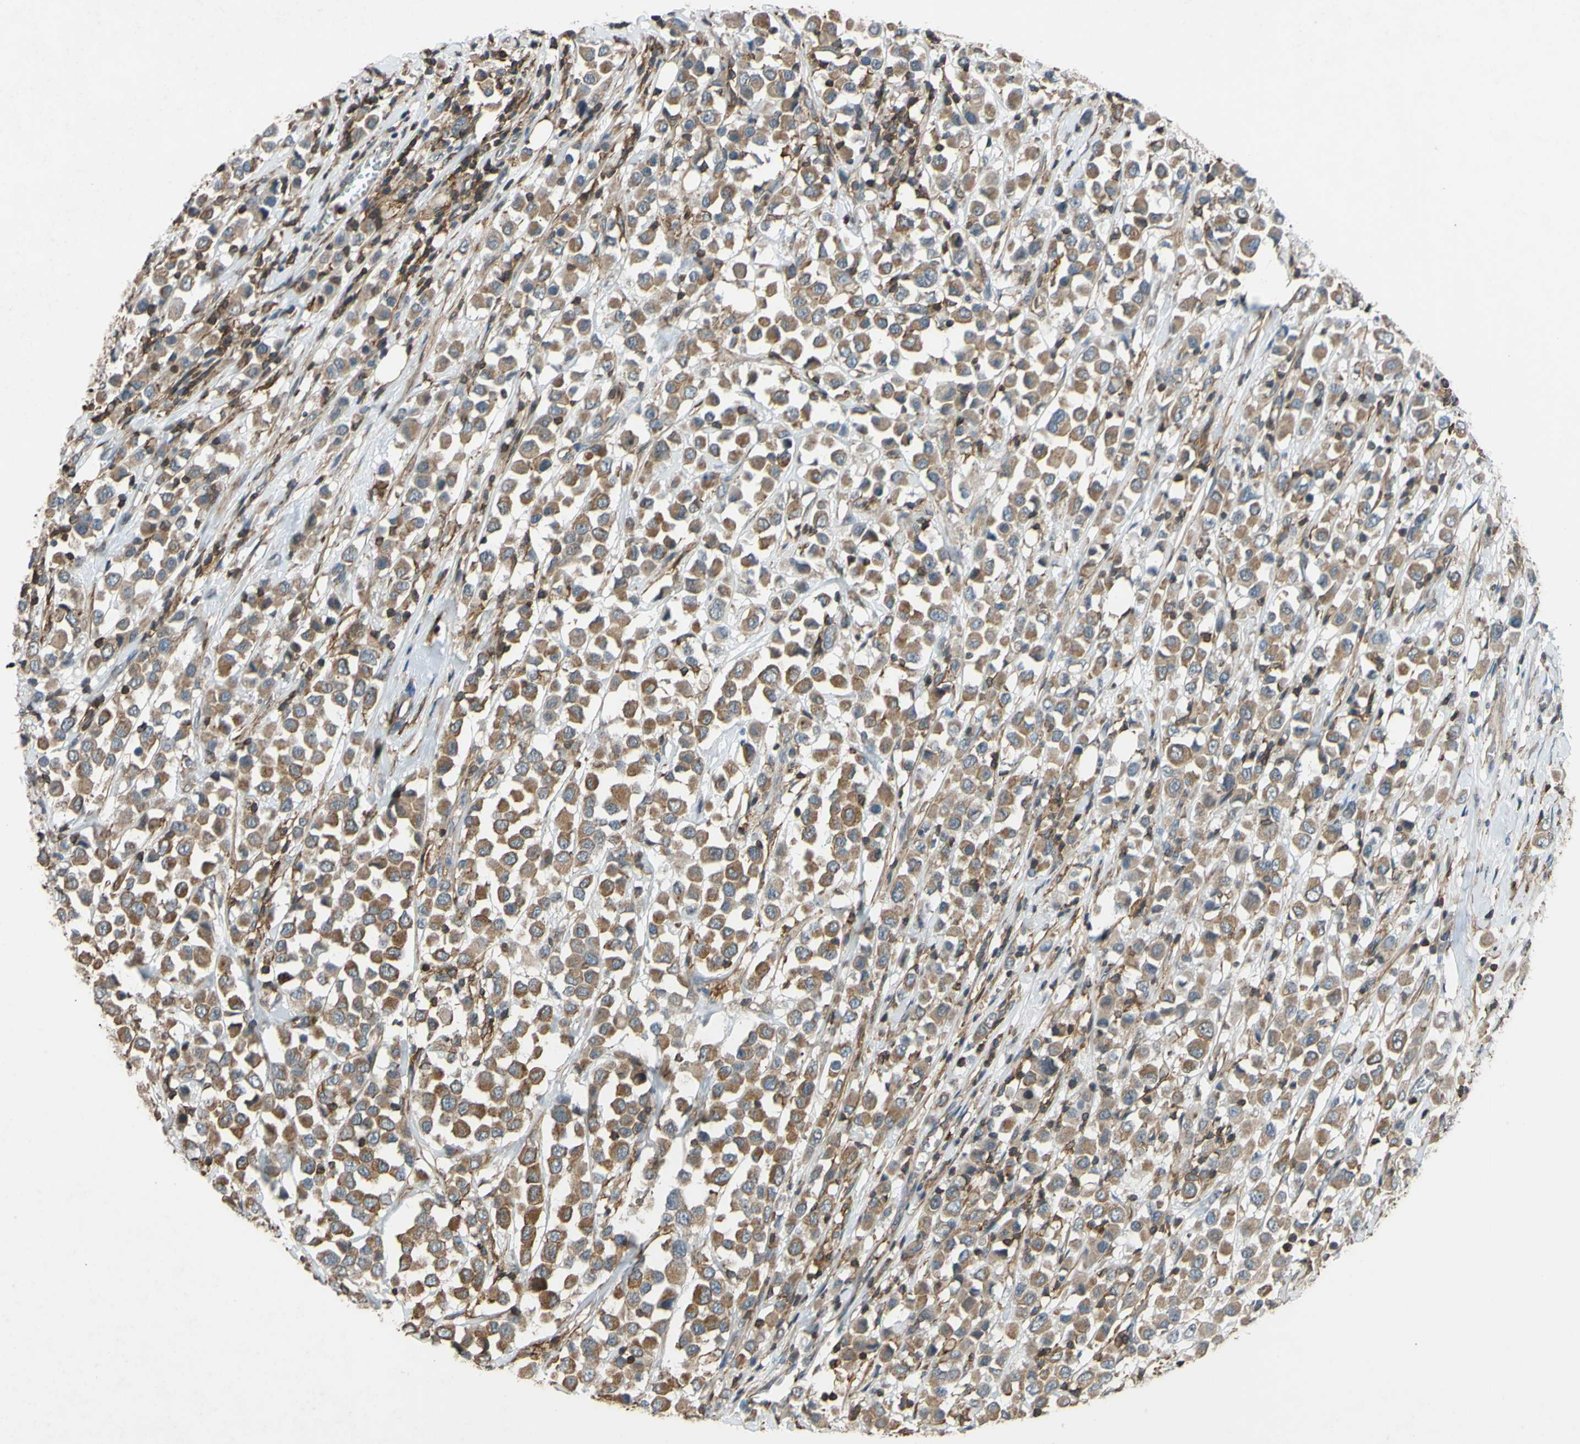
{"staining": {"intensity": "moderate", "quantity": ">75%", "location": "cytoplasmic/membranous"}, "tissue": "breast cancer", "cell_type": "Tumor cells", "image_type": "cancer", "snomed": [{"axis": "morphology", "description": "Duct carcinoma"}, {"axis": "topography", "description": "Breast"}], "caption": "Human breast cancer (intraductal carcinoma) stained with a protein marker shows moderate staining in tumor cells.", "gene": "ADD3", "patient": {"sex": "female", "age": 61}}